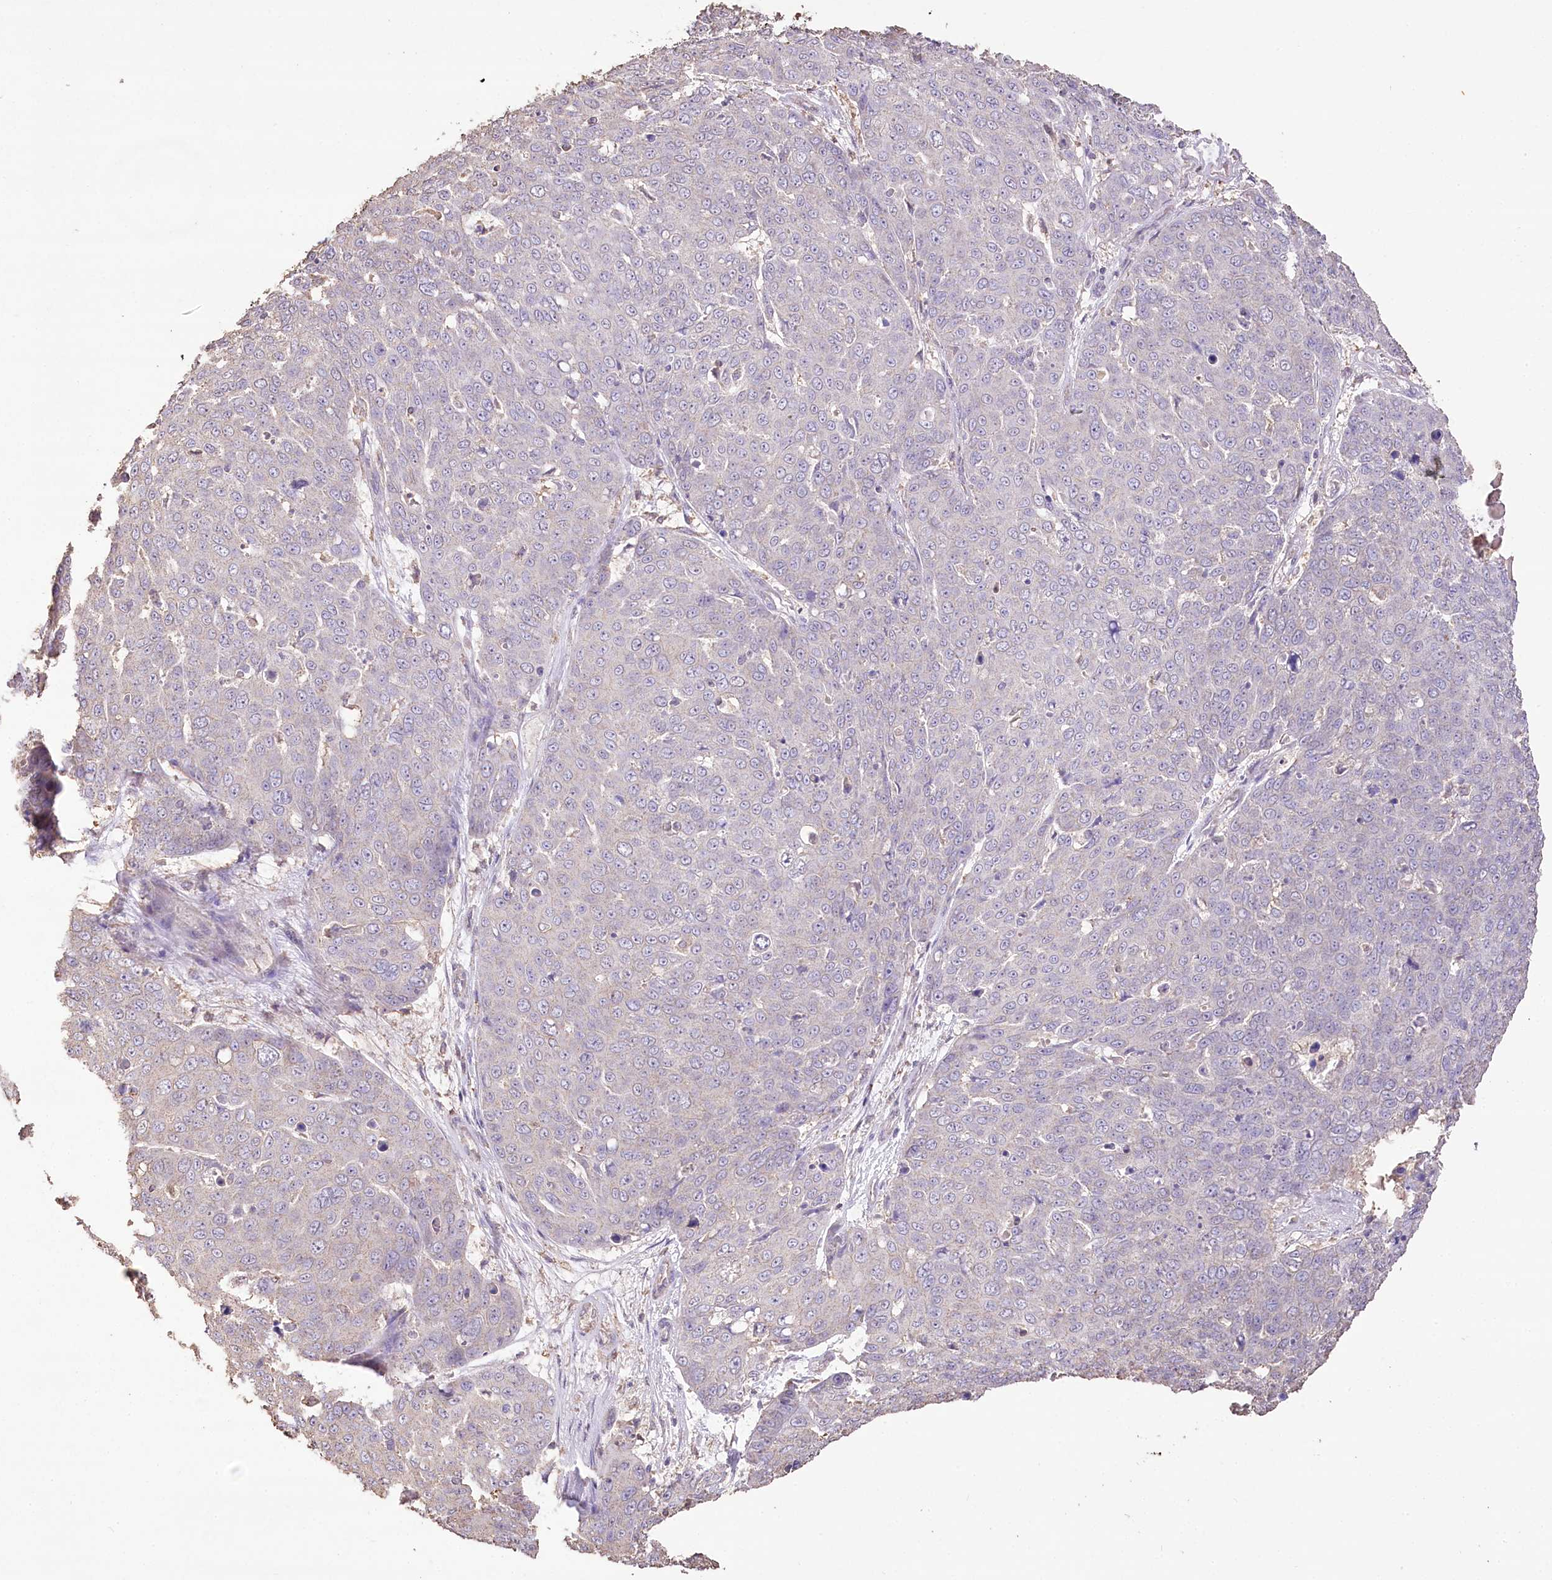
{"staining": {"intensity": "negative", "quantity": "none", "location": "none"}, "tissue": "skin cancer", "cell_type": "Tumor cells", "image_type": "cancer", "snomed": [{"axis": "morphology", "description": "Squamous cell carcinoma, NOS"}, {"axis": "topography", "description": "Skin"}], "caption": "High magnification brightfield microscopy of skin cancer (squamous cell carcinoma) stained with DAB (brown) and counterstained with hematoxylin (blue): tumor cells show no significant expression.", "gene": "IREB2", "patient": {"sex": "male", "age": 71}}